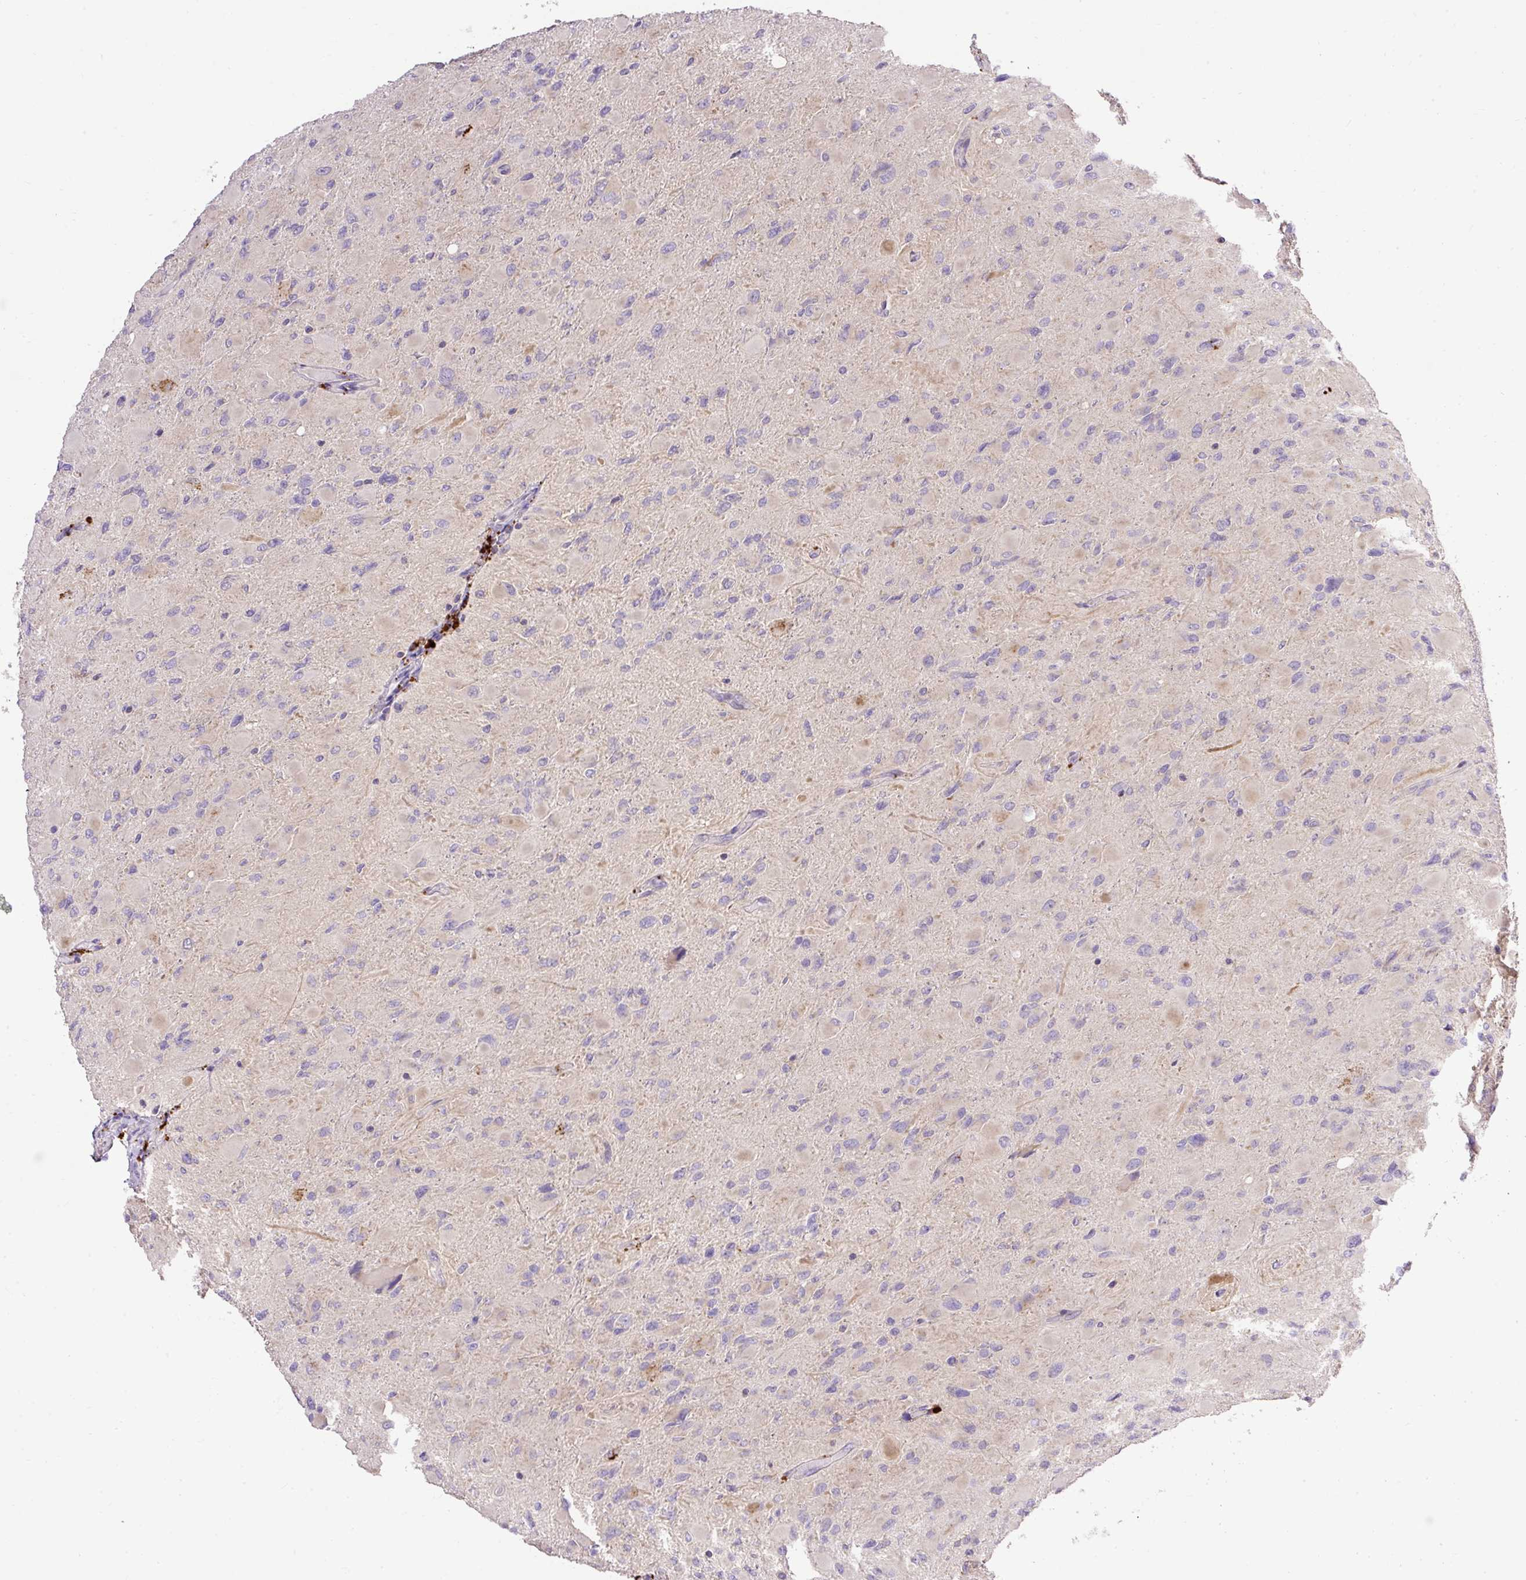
{"staining": {"intensity": "negative", "quantity": "none", "location": "none"}, "tissue": "glioma", "cell_type": "Tumor cells", "image_type": "cancer", "snomed": [{"axis": "morphology", "description": "Glioma, malignant, High grade"}, {"axis": "topography", "description": "Cerebral cortex"}], "caption": "Glioma was stained to show a protein in brown. There is no significant positivity in tumor cells. (Brightfield microscopy of DAB (3,3'-diaminobenzidine) immunohistochemistry (IHC) at high magnification).", "gene": "HEXB", "patient": {"sex": "female", "age": 36}}